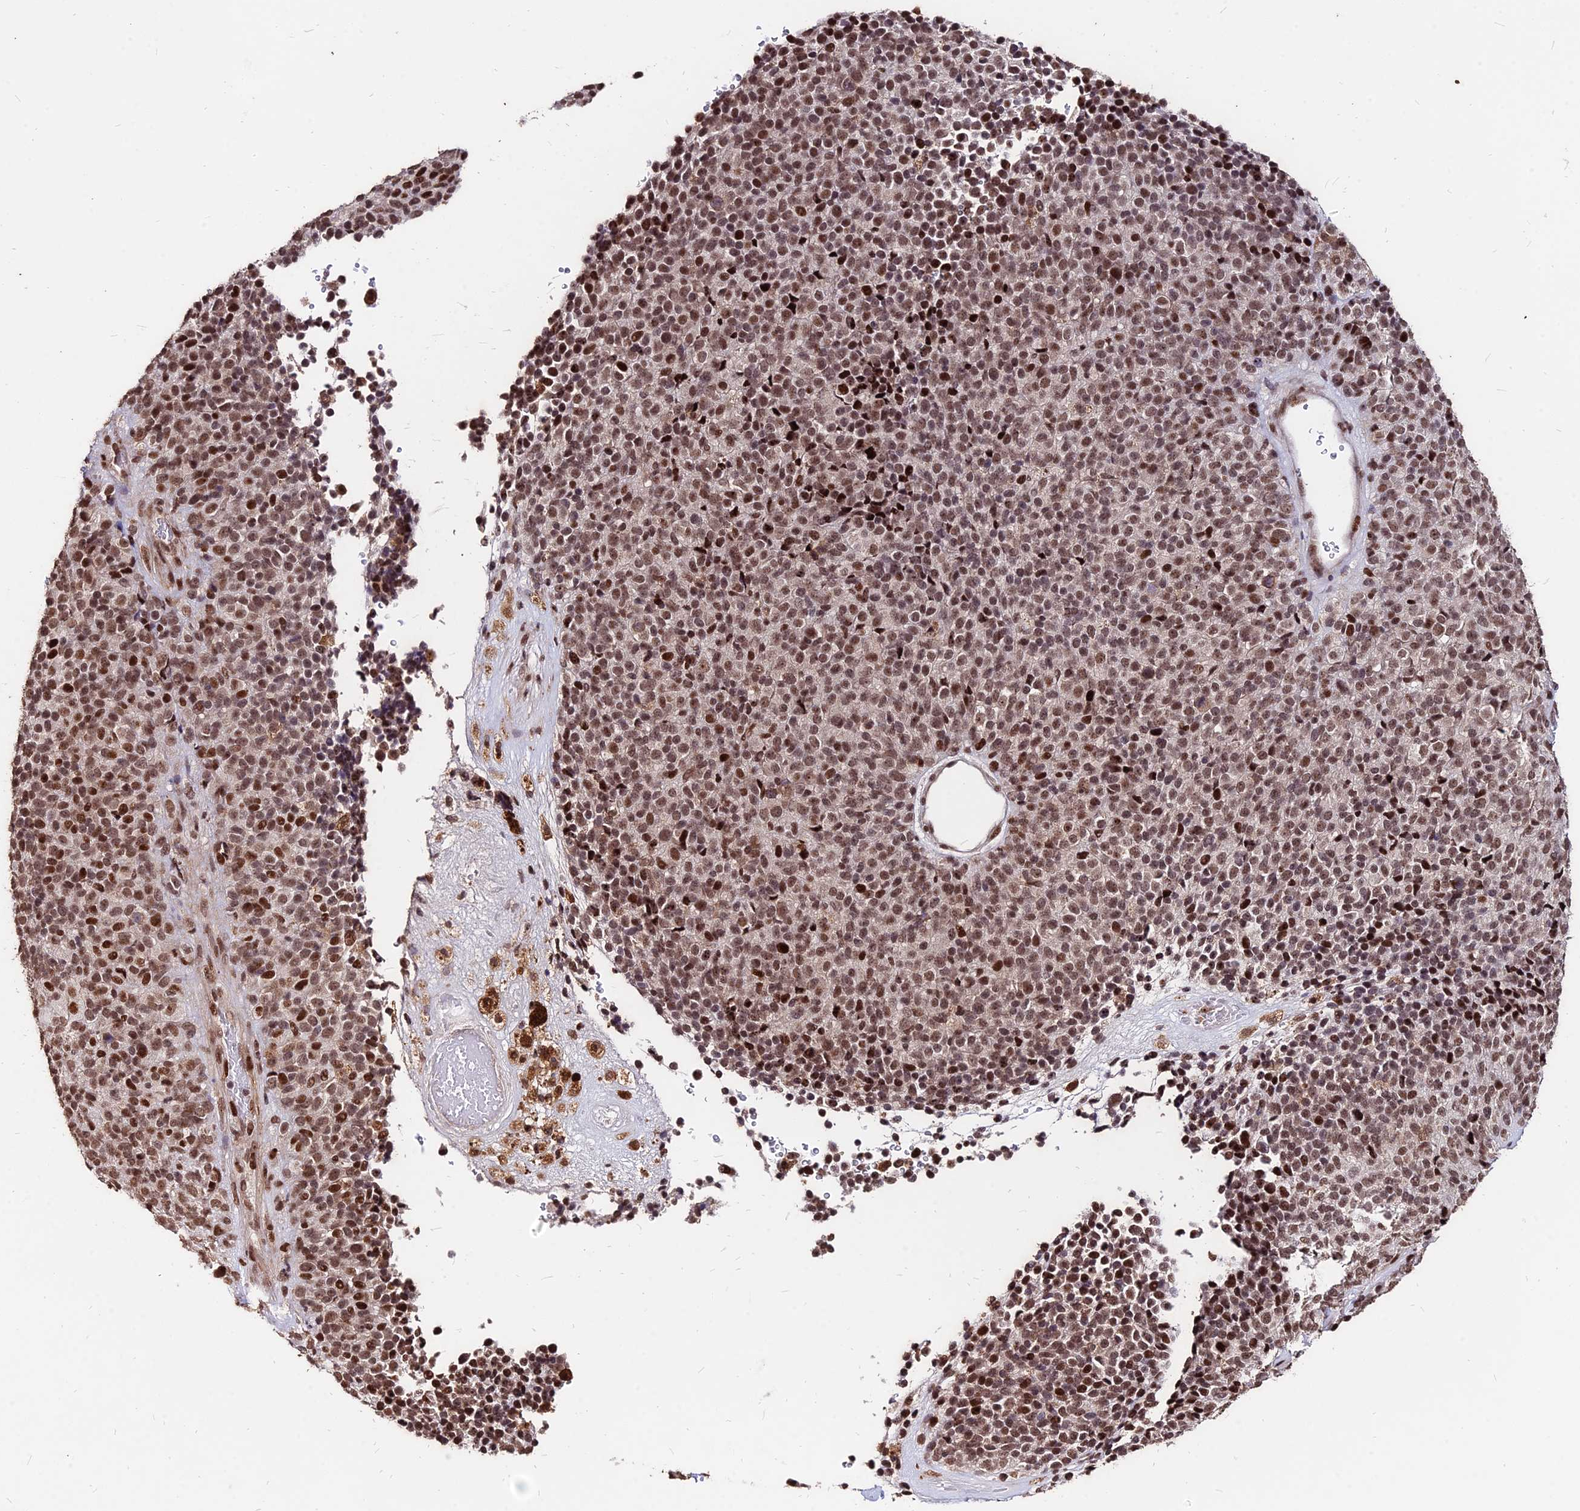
{"staining": {"intensity": "moderate", "quantity": ">75%", "location": "nuclear"}, "tissue": "melanoma", "cell_type": "Tumor cells", "image_type": "cancer", "snomed": [{"axis": "morphology", "description": "Malignant melanoma, Metastatic site"}, {"axis": "topography", "description": "Brain"}], "caption": "Immunohistochemistry (IHC) photomicrograph of melanoma stained for a protein (brown), which displays medium levels of moderate nuclear expression in about >75% of tumor cells.", "gene": "ZBED4", "patient": {"sex": "female", "age": 56}}